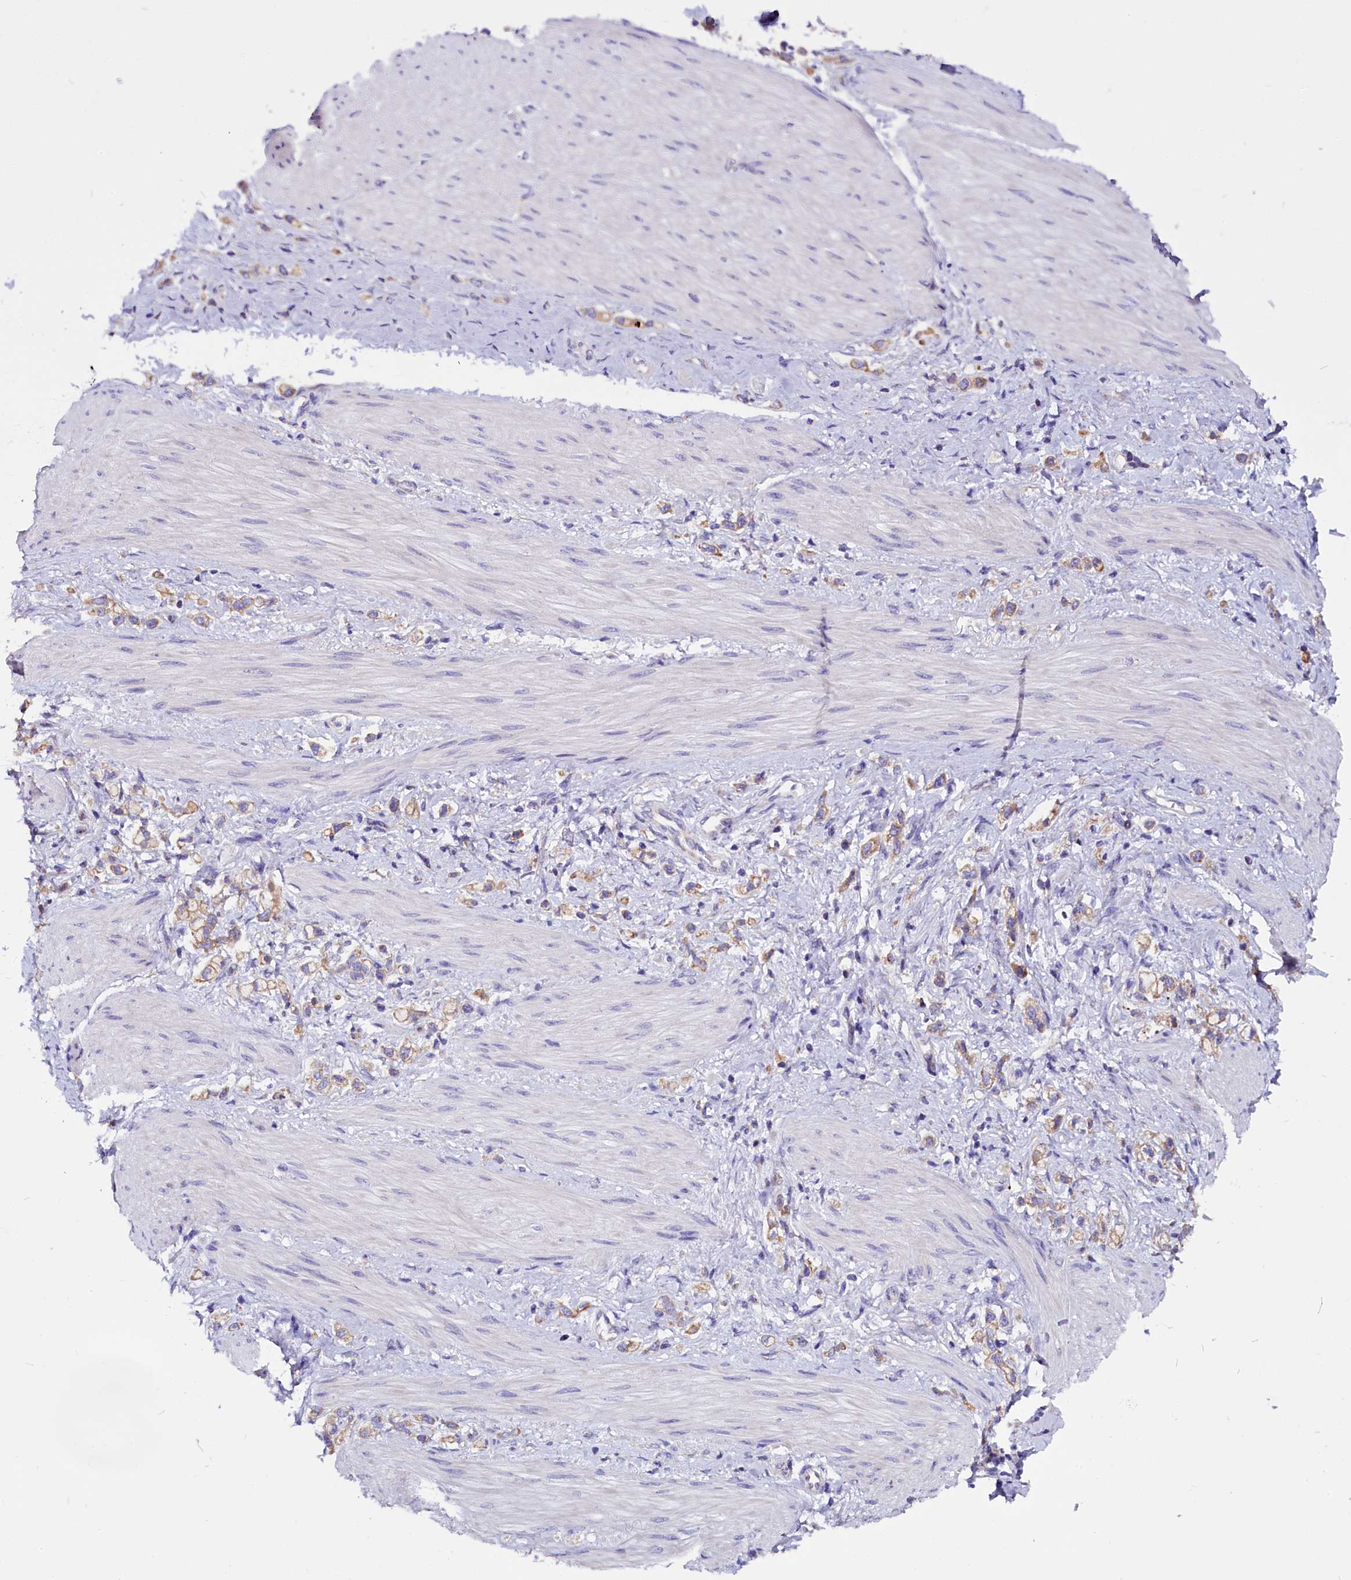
{"staining": {"intensity": "moderate", "quantity": ">75%", "location": "cytoplasmic/membranous"}, "tissue": "stomach cancer", "cell_type": "Tumor cells", "image_type": "cancer", "snomed": [{"axis": "morphology", "description": "Adenocarcinoma, NOS"}, {"axis": "topography", "description": "Stomach"}], "caption": "A brown stain labels moderate cytoplasmic/membranous staining of a protein in adenocarcinoma (stomach) tumor cells.", "gene": "CEP170", "patient": {"sex": "female", "age": 65}}